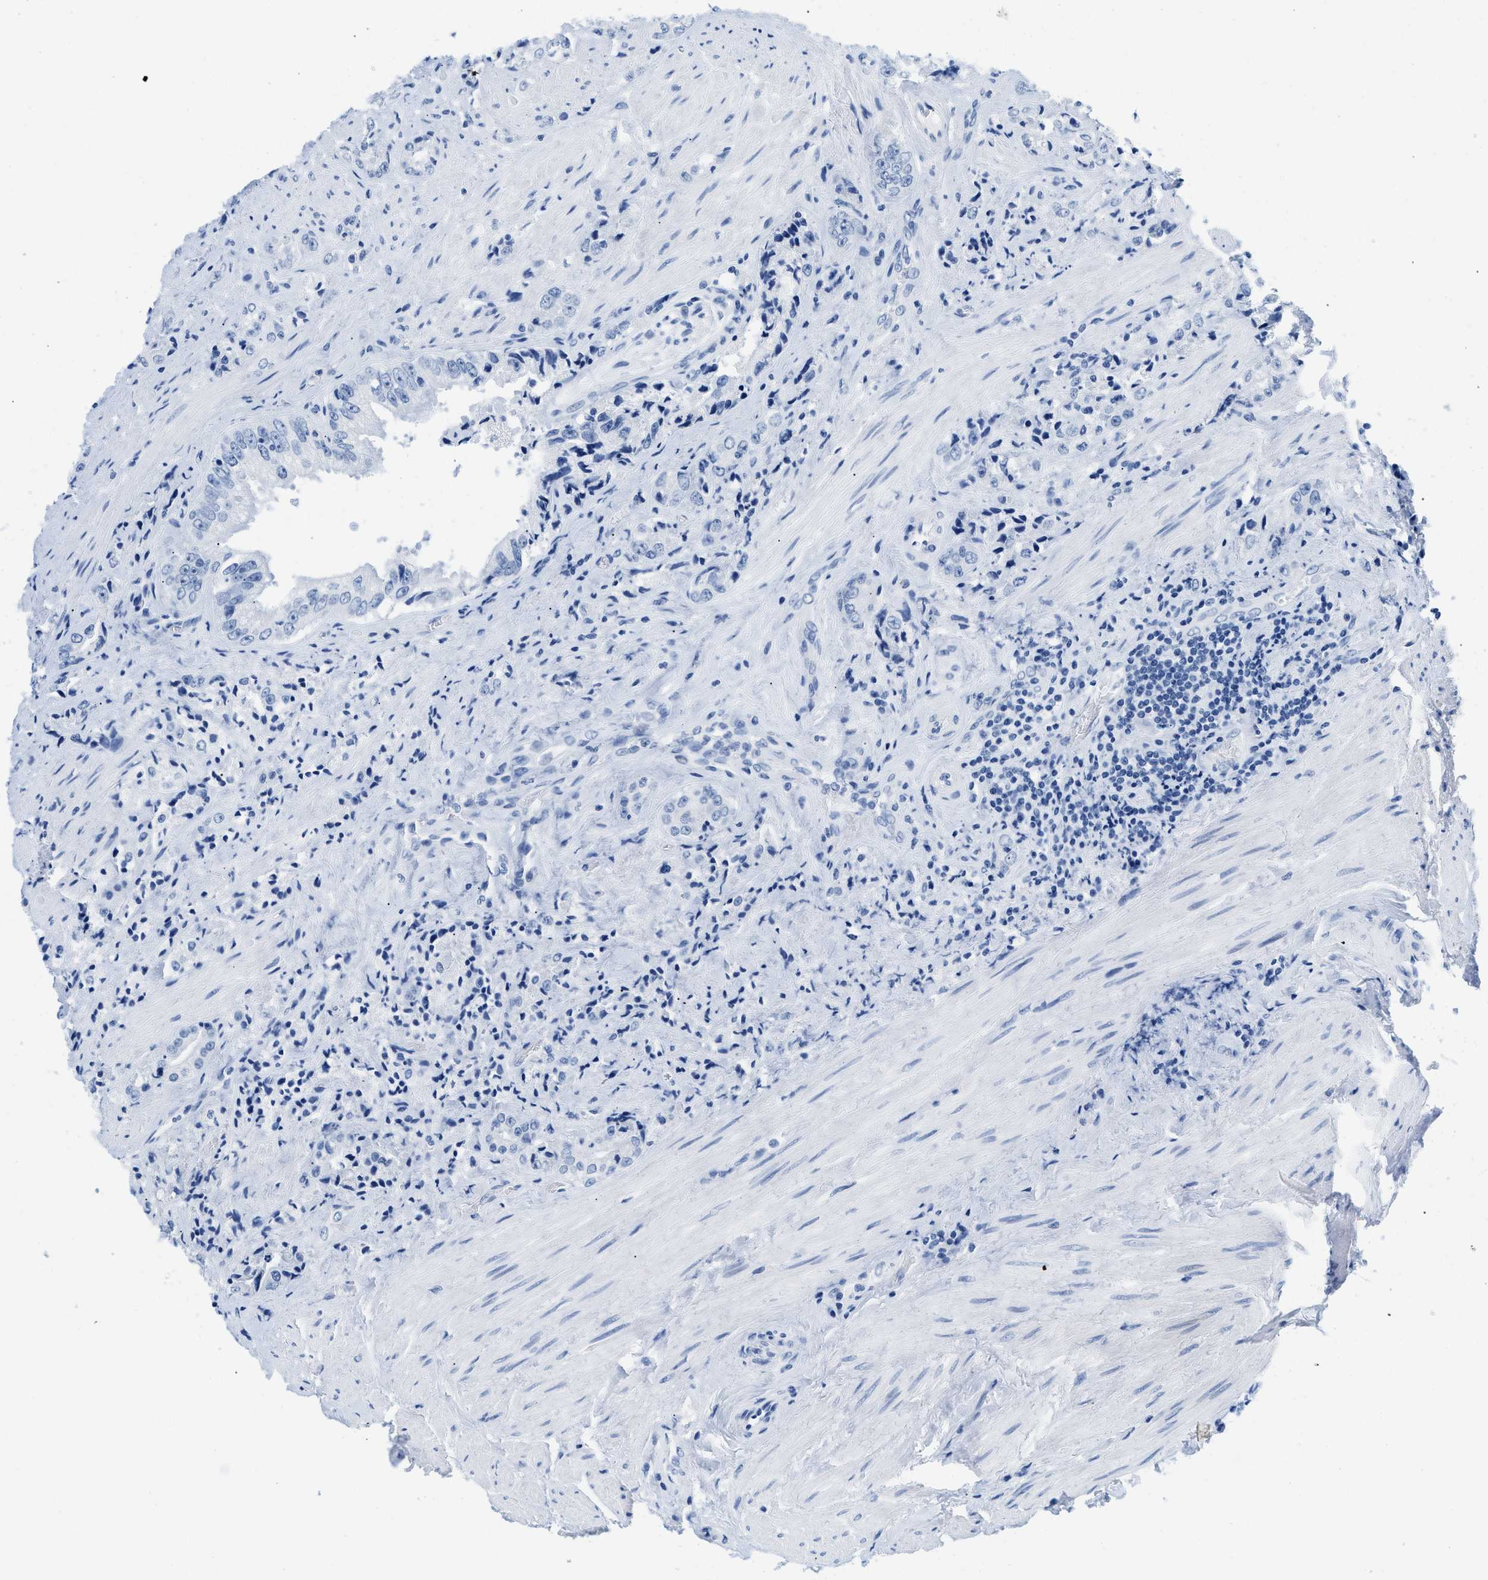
{"staining": {"intensity": "negative", "quantity": "none", "location": "none"}, "tissue": "prostate cancer", "cell_type": "Tumor cells", "image_type": "cancer", "snomed": [{"axis": "morphology", "description": "Adenocarcinoma, High grade"}, {"axis": "topography", "description": "Prostate"}], "caption": "High-grade adenocarcinoma (prostate) was stained to show a protein in brown. There is no significant staining in tumor cells. (Brightfield microscopy of DAB immunohistochemistry (IHC) at high magnification).", "gene": "GSN", "patient": {"sex": "male", "age": 61}}